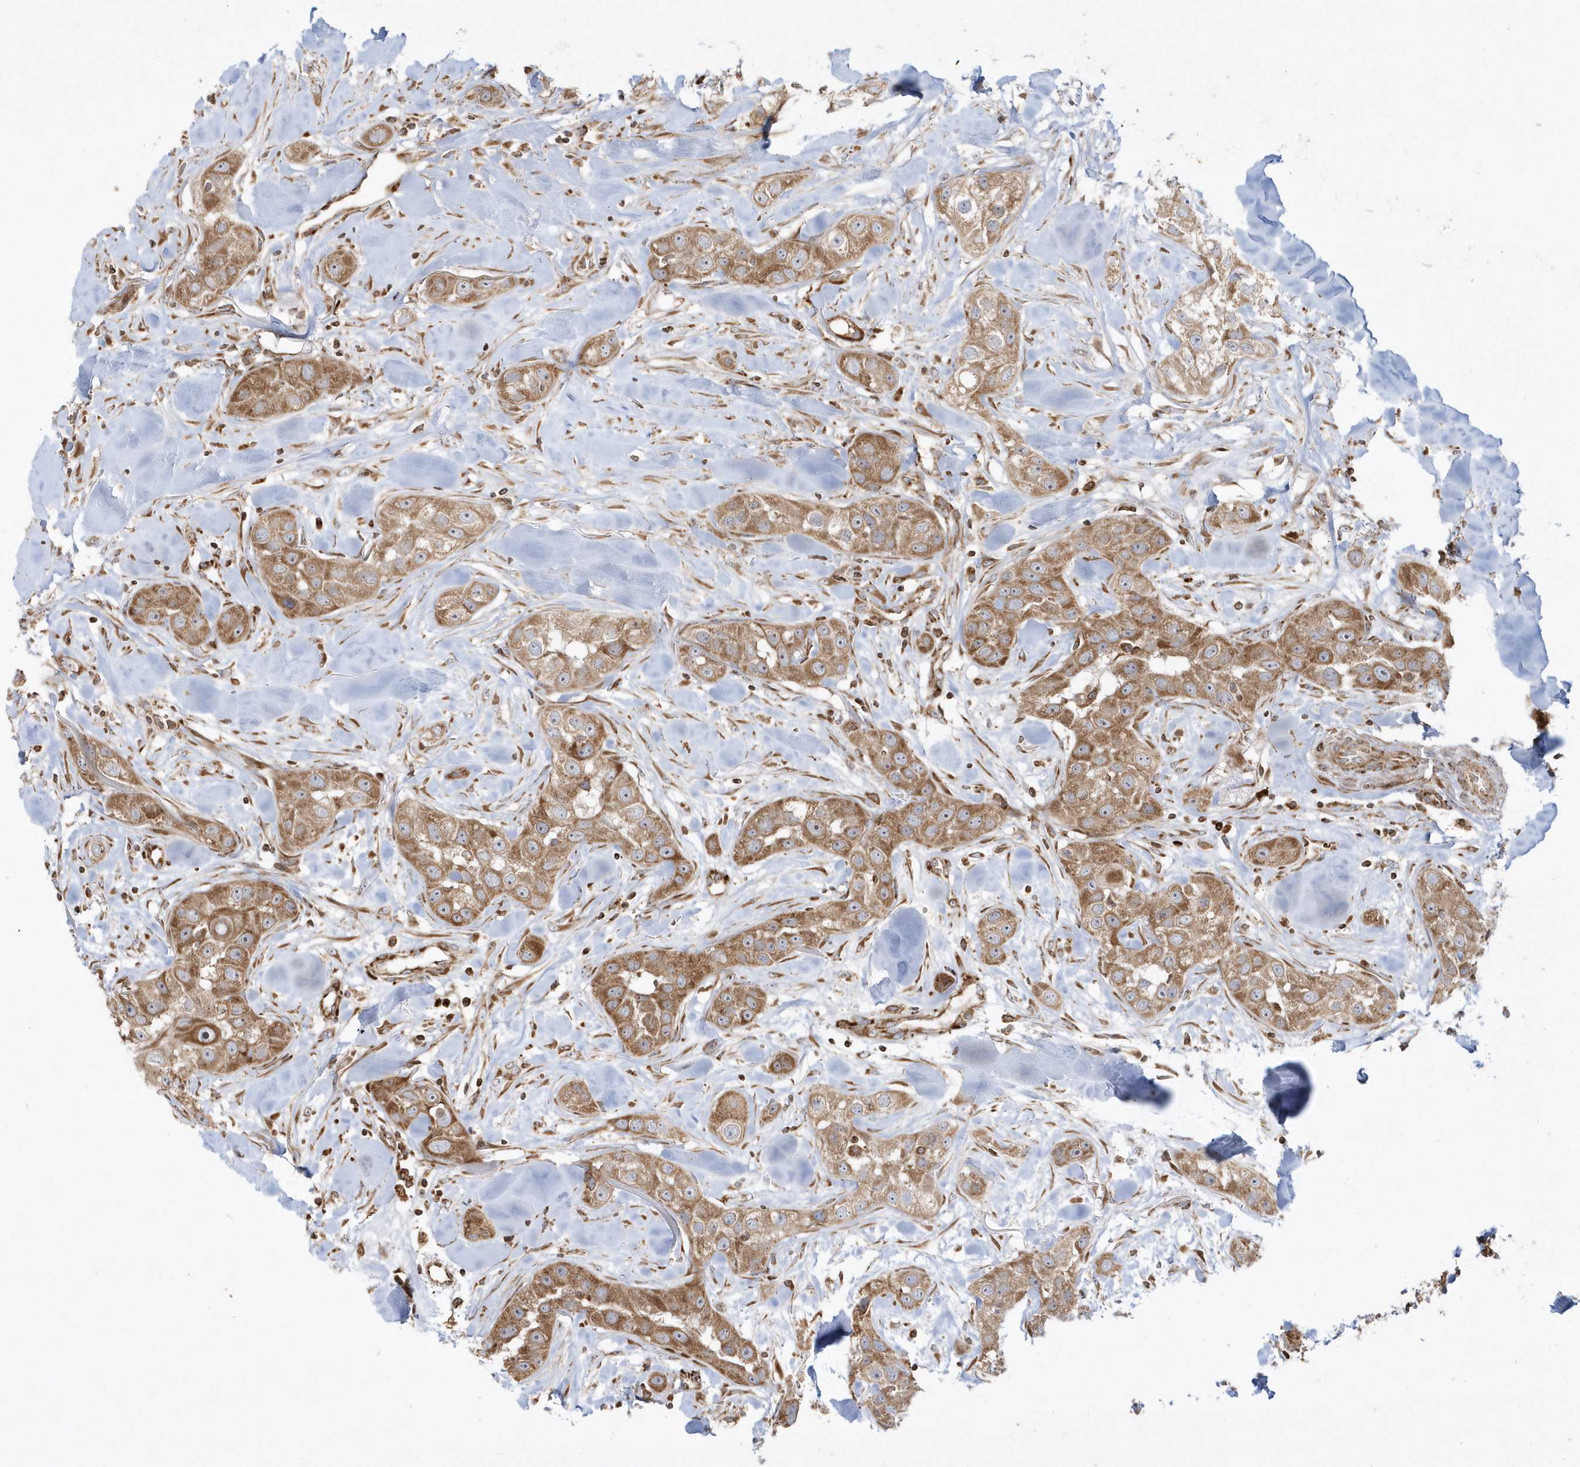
{"staining": {"intensity": "moderate", "quantity": ">75%", "location": "cytoplasmic/membranous"}, "tissue": "head and neck cancer", "cell_type": "Tumor cells", "image_type": "cancer", "snomed": [{"axis": "morphology", "description": "Normal tissue, NOS"}, {"axis": "morphology", "description": "Squamous cell carcinoma, NOS"}, {"axis": "topography", "description": "Skeletal muscle"}, {"axis": "topography", "description": "Head-Neck"}], "caption": "Immunohistochemical staining of human squamous cell carcinoma (head and neck) reveals medium levels of moderate cytoplasmic/membranous protein staining in about >75% of tumor cells.", "gene": "SH3BP2", "patient": {"sex": "male", "age": 51}}